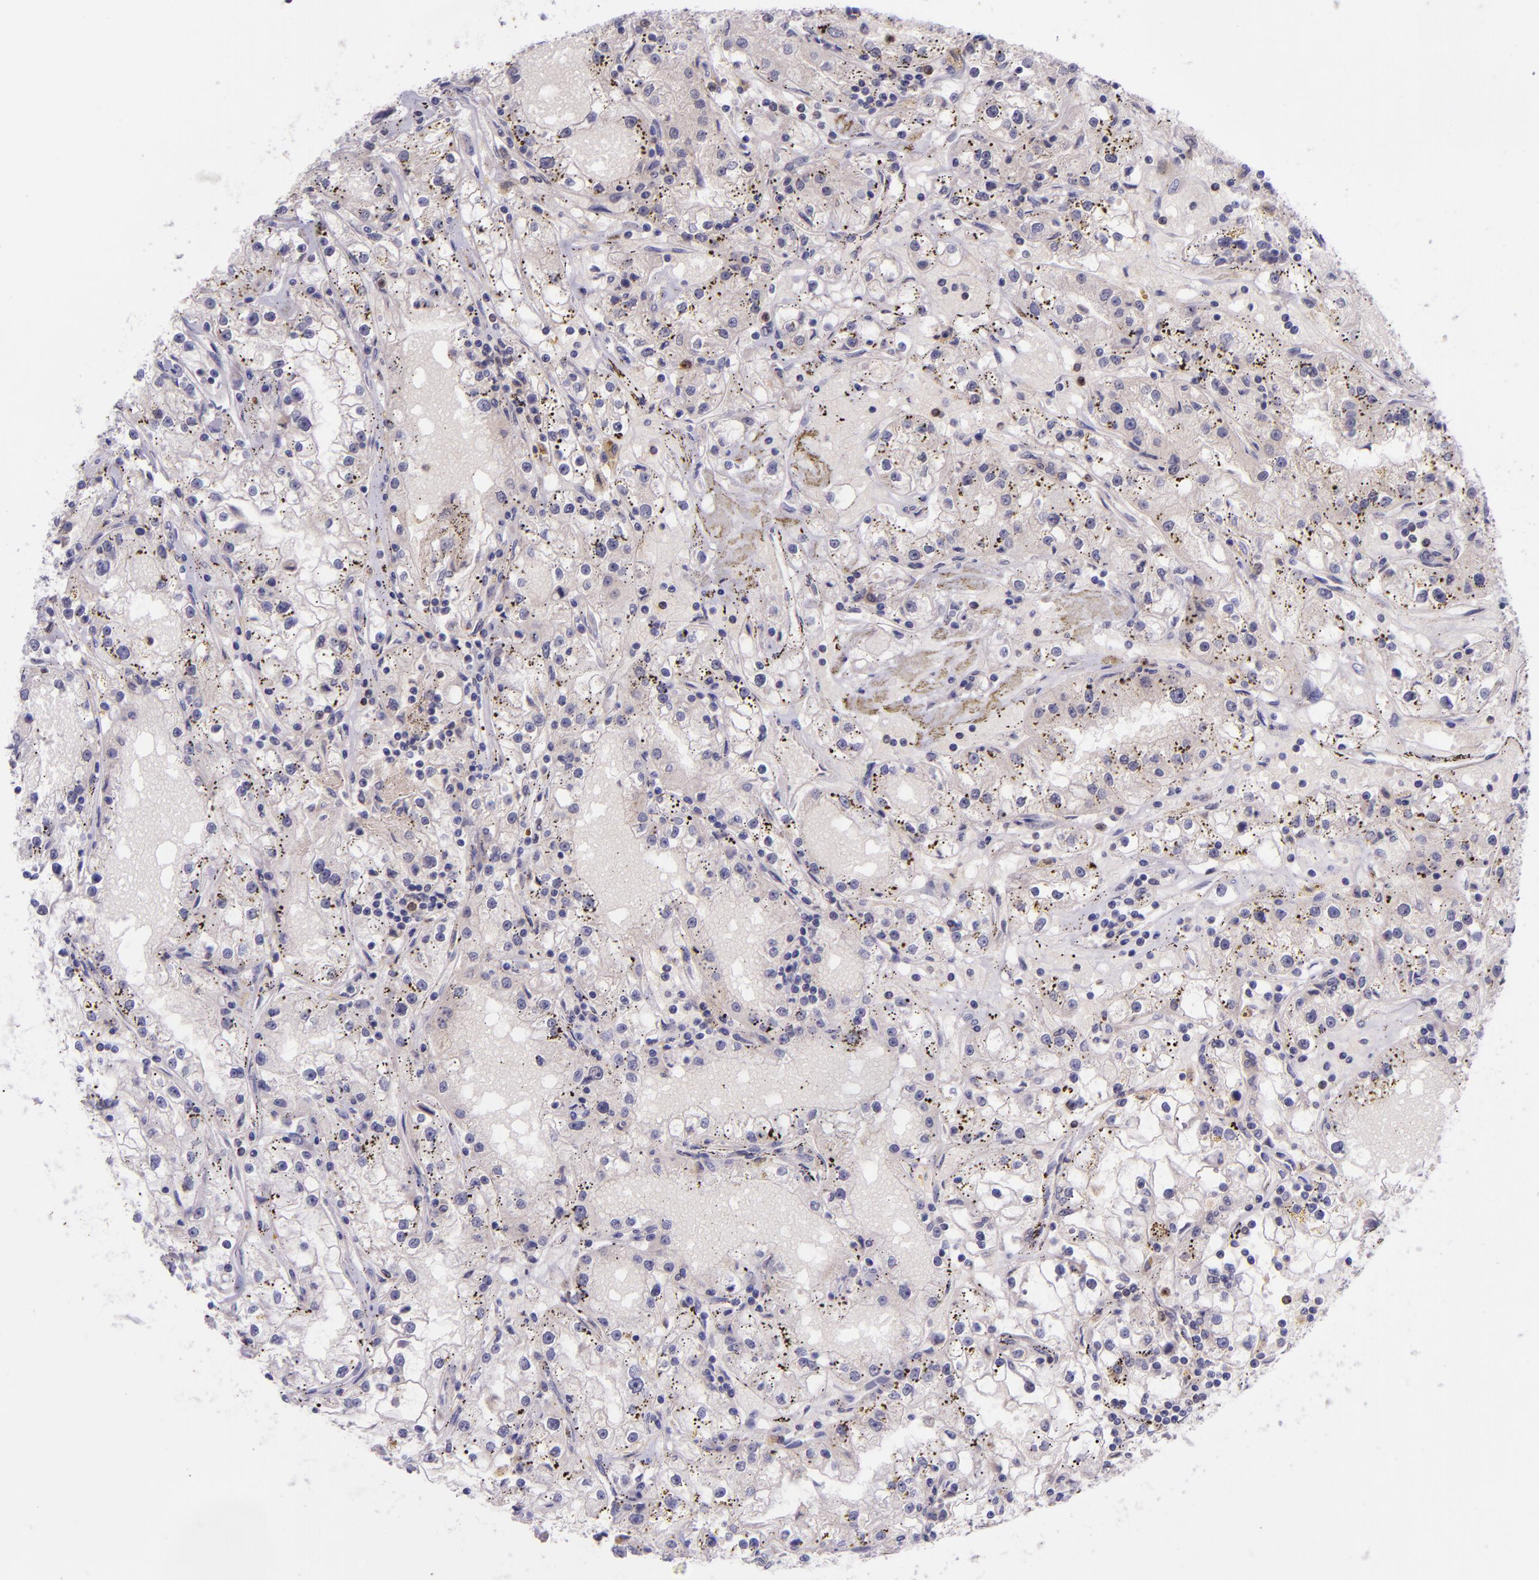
{"staining": {"intensity": "negative", "quantity": "none", "location": "none"}, "tissue": "renal cancer", "cell_type": "Tumor cells", "image_type": "cancer", "snomed": [{"axis": "morphology", "description": "Adenocarcinoma, NOS"}, {"axis": "topography", "description": "Kidney"}], "caption": "Tumor cells show no significant staining in adenocarcinoma (renal). Brightfield microscopy of immunohistochemistry stained with DAB (brown) and hematoxylin (blue), captured at high magnification.", "gene": "SELL", "patient": {"sex": "male", "age": 56}}